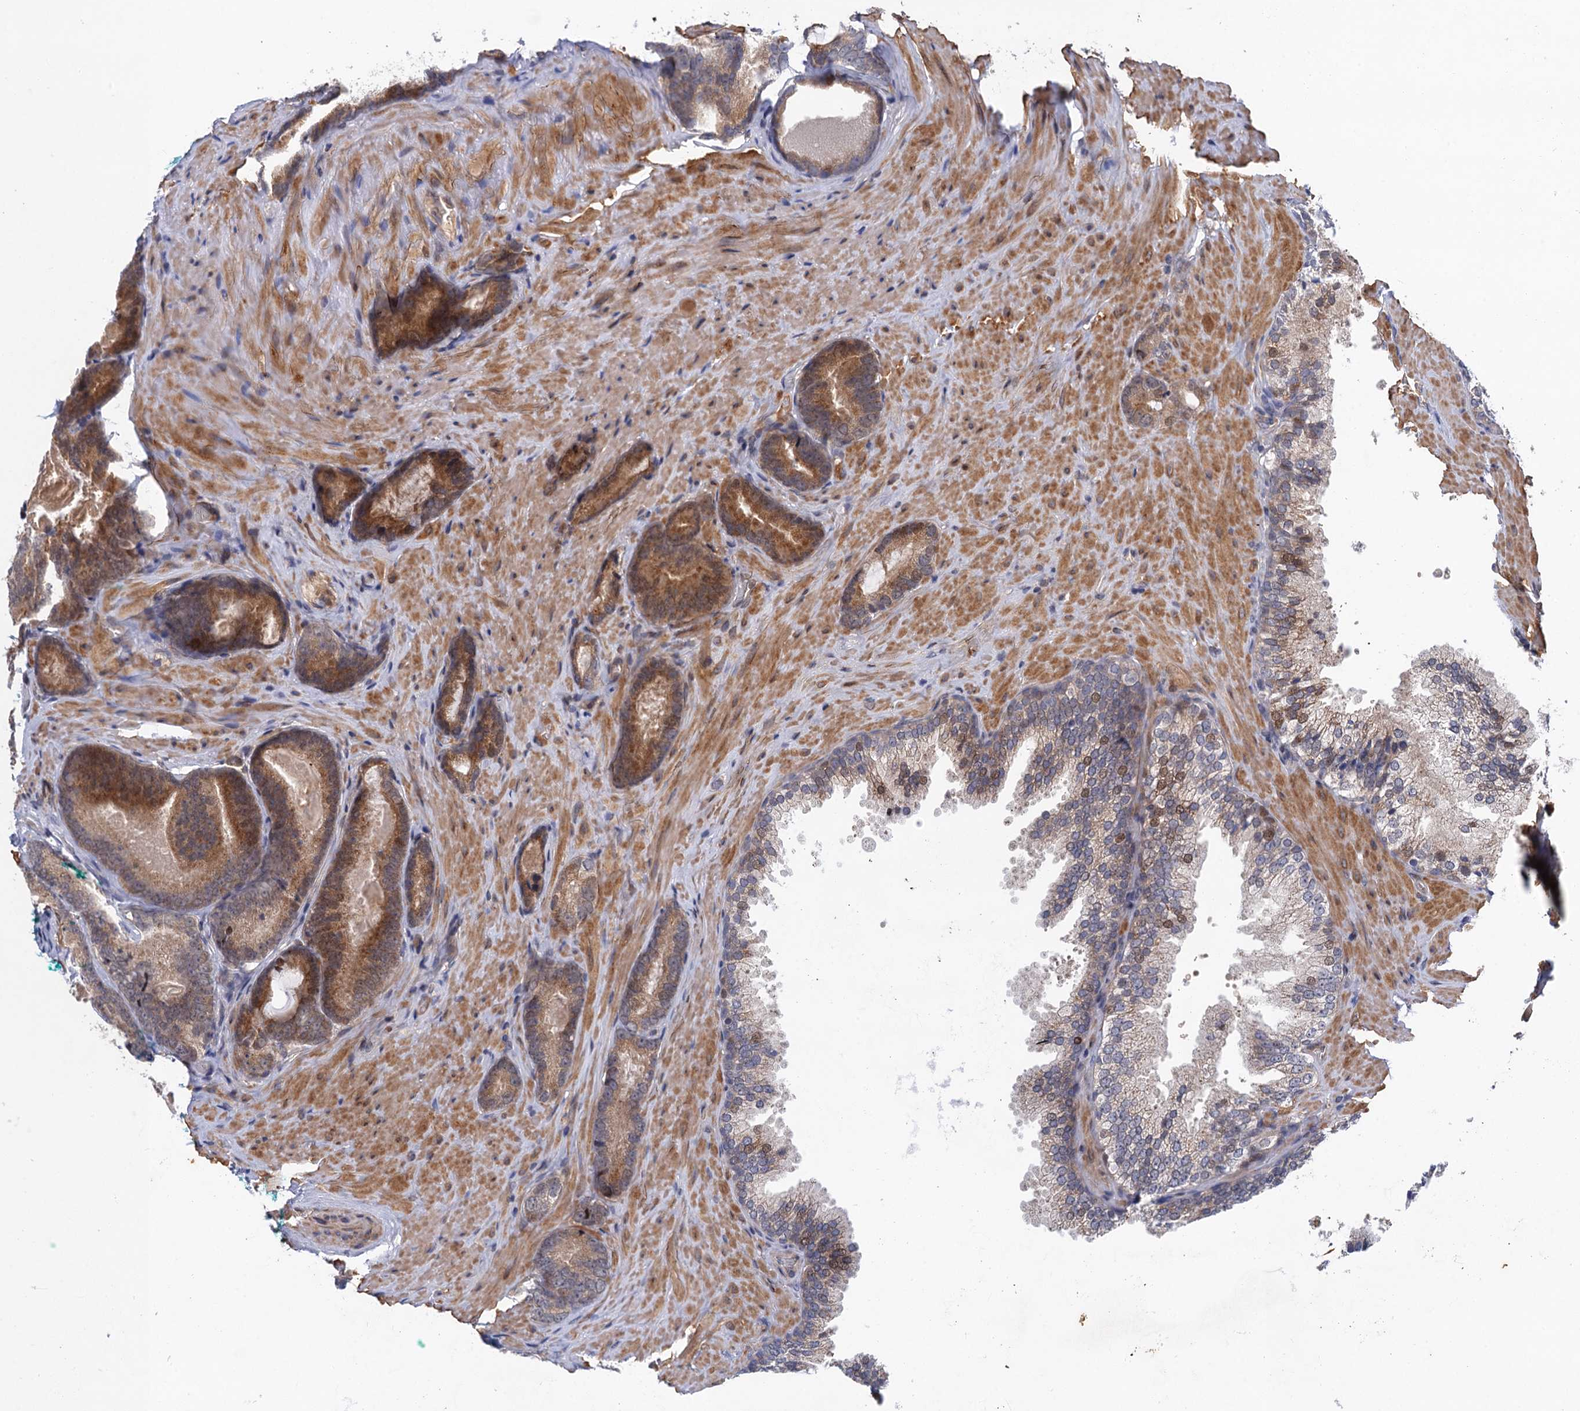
{"staining": {"intensity": "moderate", "quantity": ">75%", "location": "cytoplasmic/membranous"}, "tissue": "prostate cancer", "cell_type": "Tumor cells", "image_type": "cancer", "snomed": [{"axis": "morphology", "description": "Adenocarcinoma, High grade"}, {"axis": "topography", "description": "Prostate"}], "caption": "Prostate cancer was stained to show a protein in brown. There is medium levels of moderate cytoplasmic/membranous staining in approximately >75% of tumor cells.", "gene": "NEK8", "patient": {"sex": "male", "age": 66}}